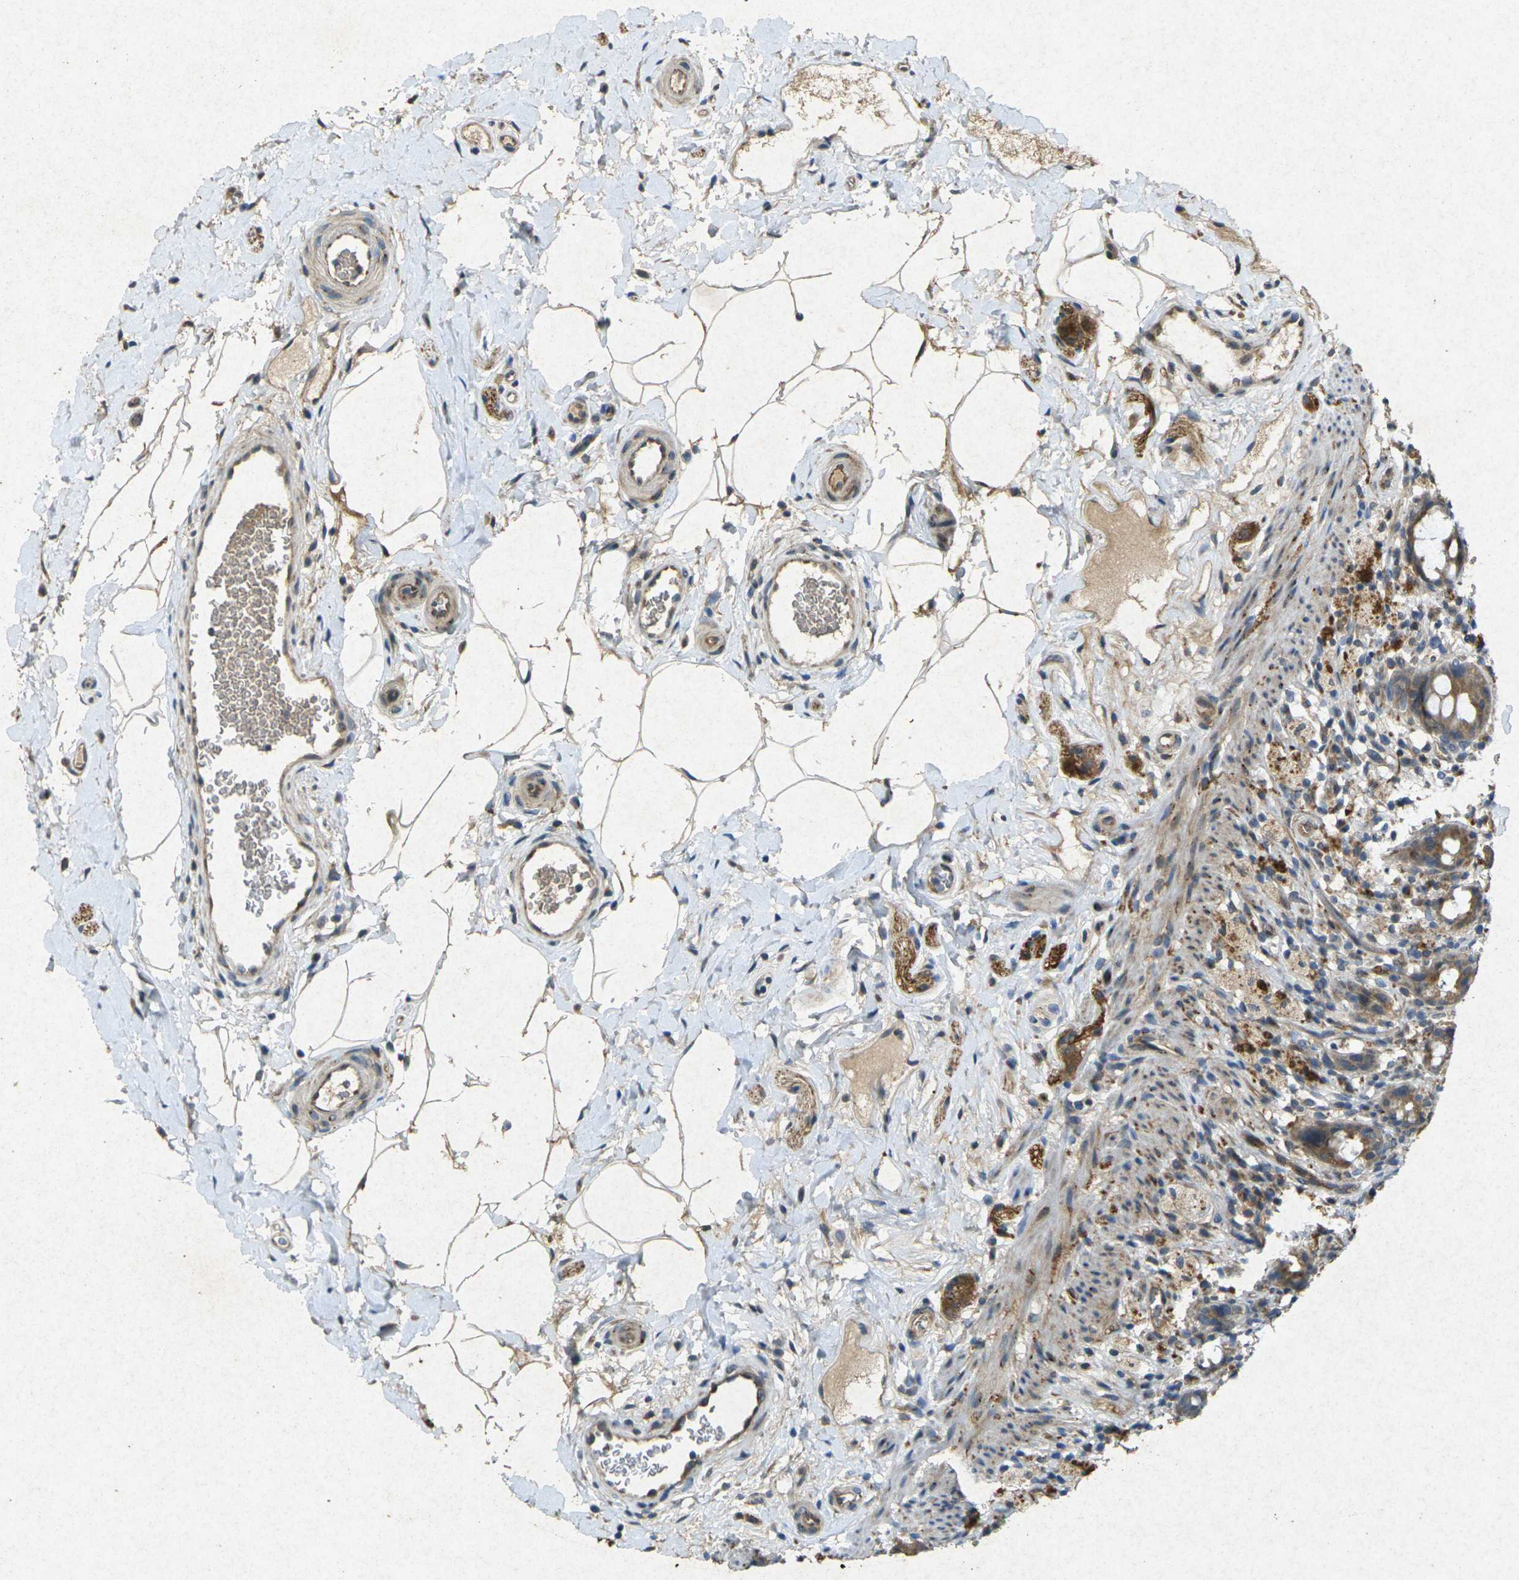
{"staining": {"intensity": "moderate", "quantity": ">75%", "location": "cytoplasmic/membranous"}, "tissue": "rectum", "cell_type": "Glandular cells", "image_type": "normal", "snomed": [{"axis": "morphology", "description": "Normal tissue, NOS"}, {"axis": "topography", "description": "Rectum"}], "caption": "Moderate cytoplasmic/membranous positivity for a protein is present in approximately >75% of glandular cells of normal rectum using IHC.", "gene": "RGMA", "patient": {"sex": "male", "age": 44}}